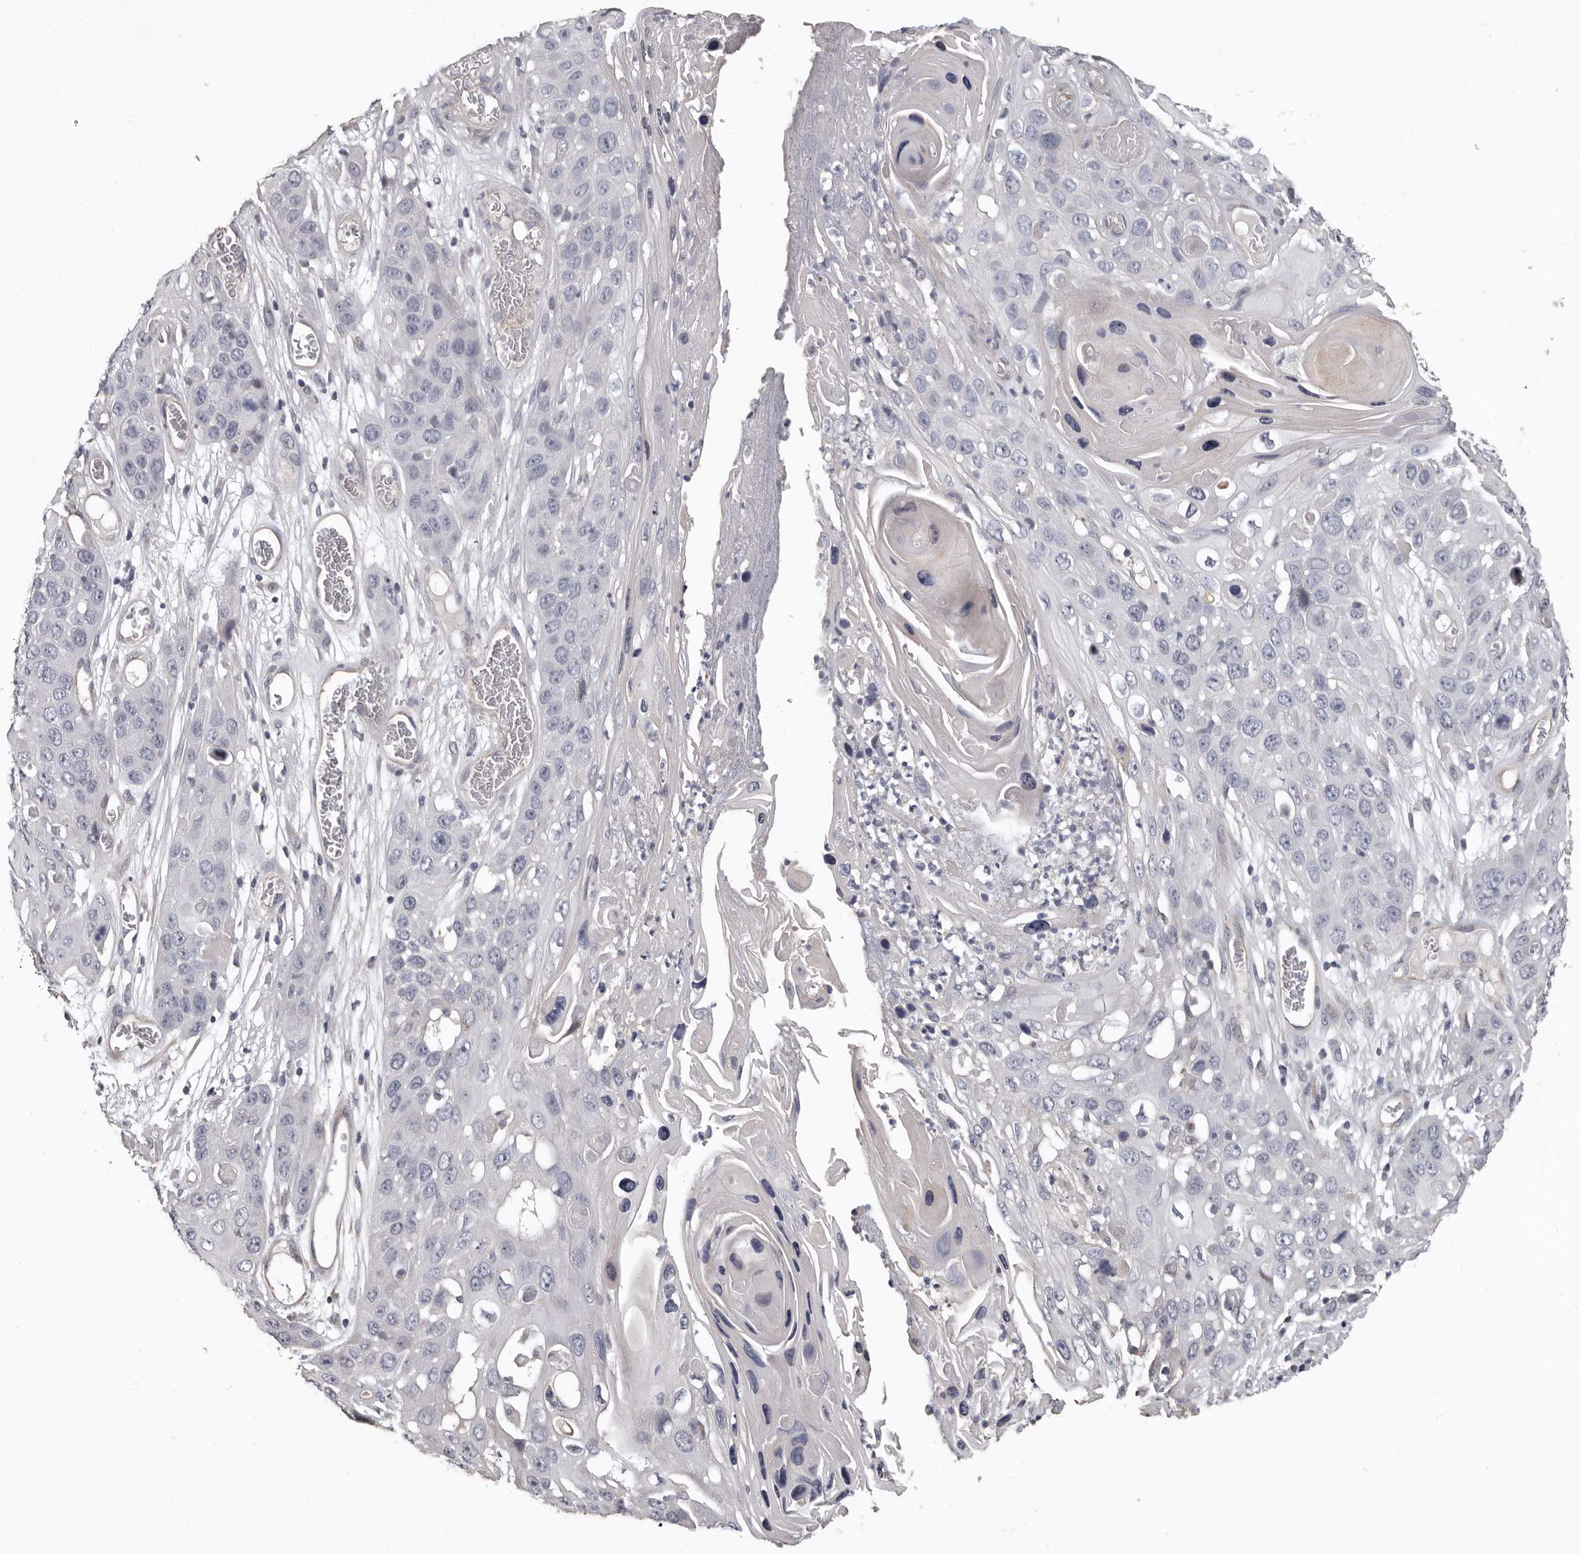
{"staining": {"intensity": "negative", "quantity": "none", "location": "none"}, "tissue": "skin cancer", "cell_type": "Tumor cells", "image_type": "cancer", "snomed": [{"axis": "morphology", "description": "Squamous cell carcinoma, NOS"}, {"axis": "topography", "description": "Skin"}], "caption": "Immunohistochemistry (IHC) of skin squamous cell carcinoma reveals no positivity in tumor cells. (Brightfield microscopy of DAB (3,3'-diaminobenzidine) IHC at high magnification).", "gene": "RNF217", "patient": {"sex": "male", "age": 55}}